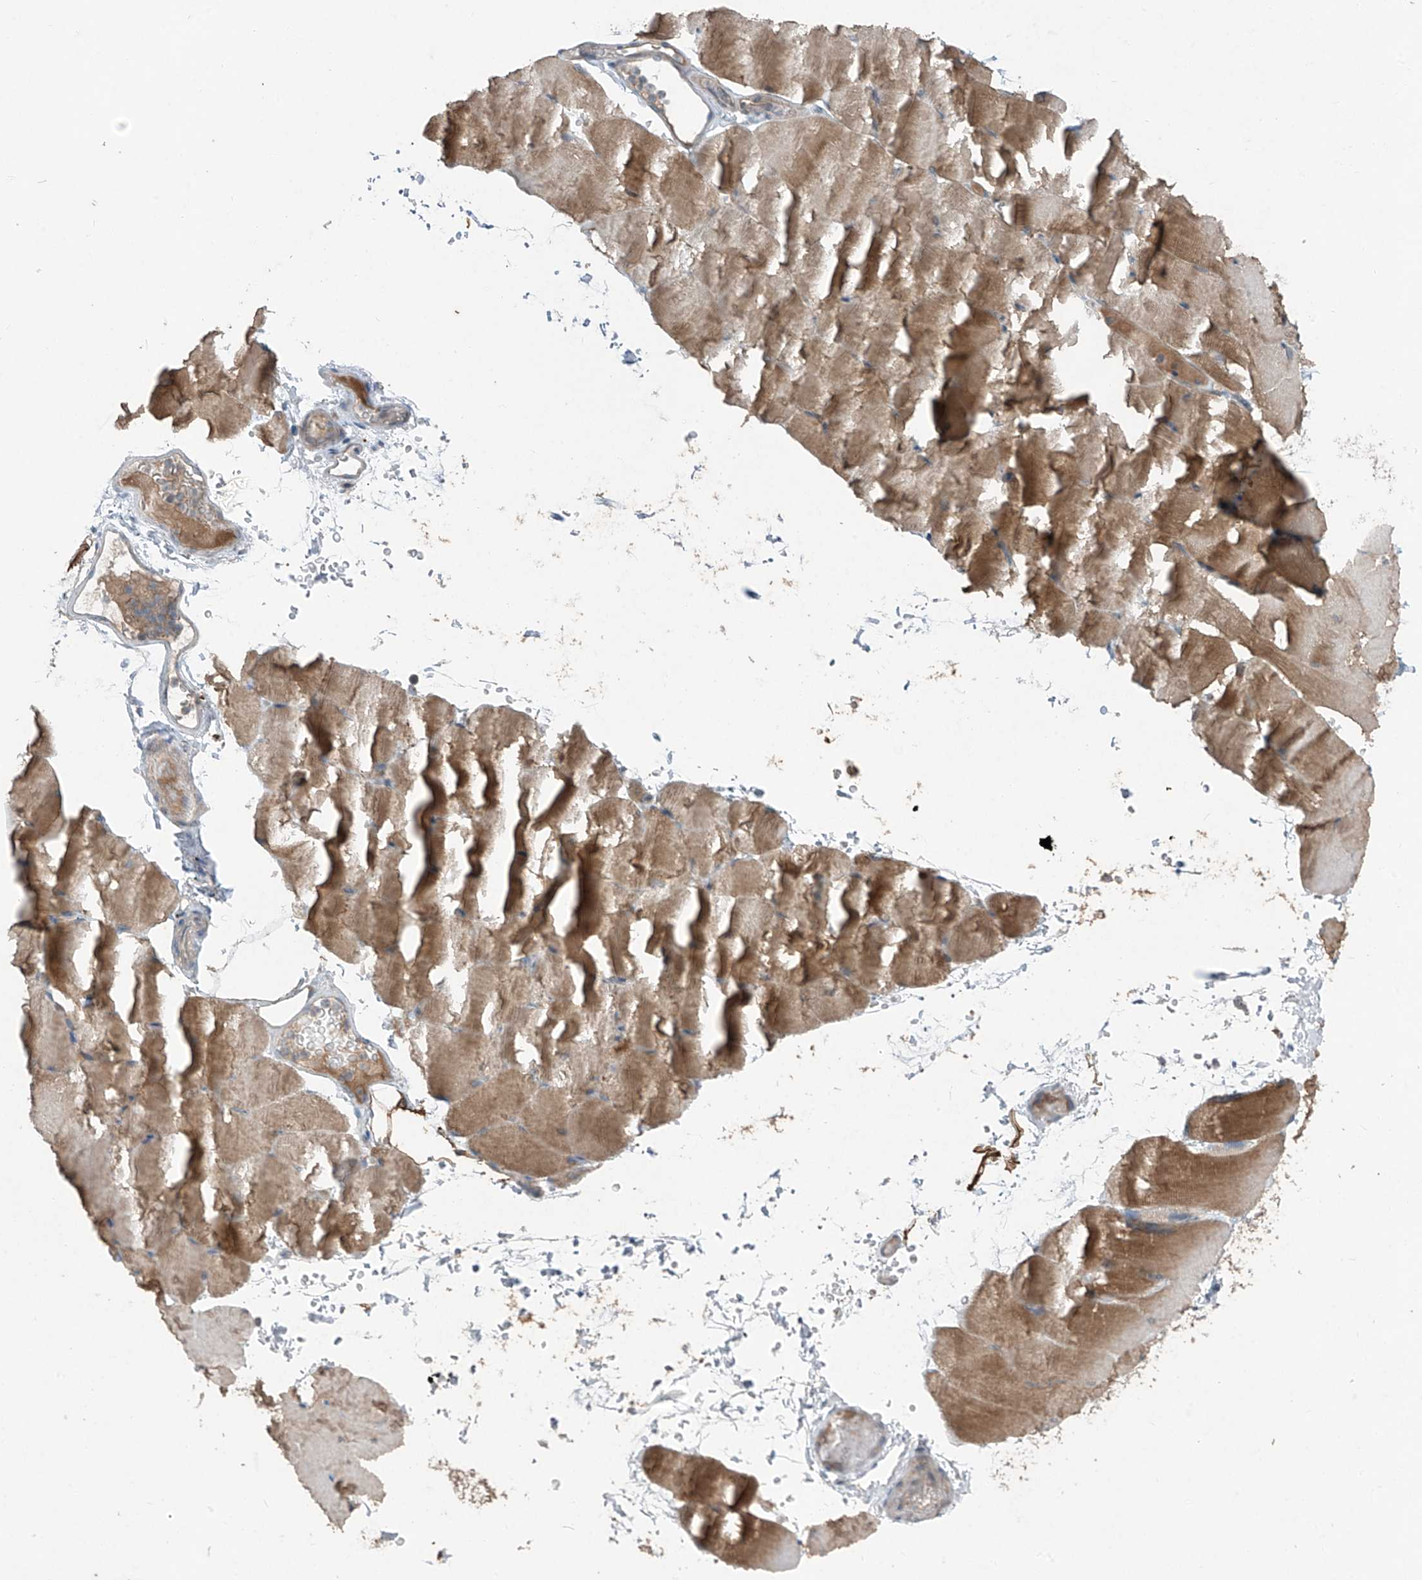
{"staining": {"intensity": "moderate", "quantity": "25%-75%", "location": "cytoplasmic/membranous"}, "tissue": "skeletal muscle", "cell_type": "Myocytes", "image_type": "normal", "snomed": [{"axis": "morphology", "description": "Normal tissue, NOS"}, {"axis": "topography", "description": "Skeletal muscle"}, {"axis": "topography", "description": "Parathyroid gland"}], "caption": "A histopathology image of skeletal muscle stained for a protein exhibits moderate cytoplasmic/membranous brown staining in myocytes. Nuclei are stained in blue.", "gene": "FOXRED2", "patient": {"sex": "female", "age": 37}}